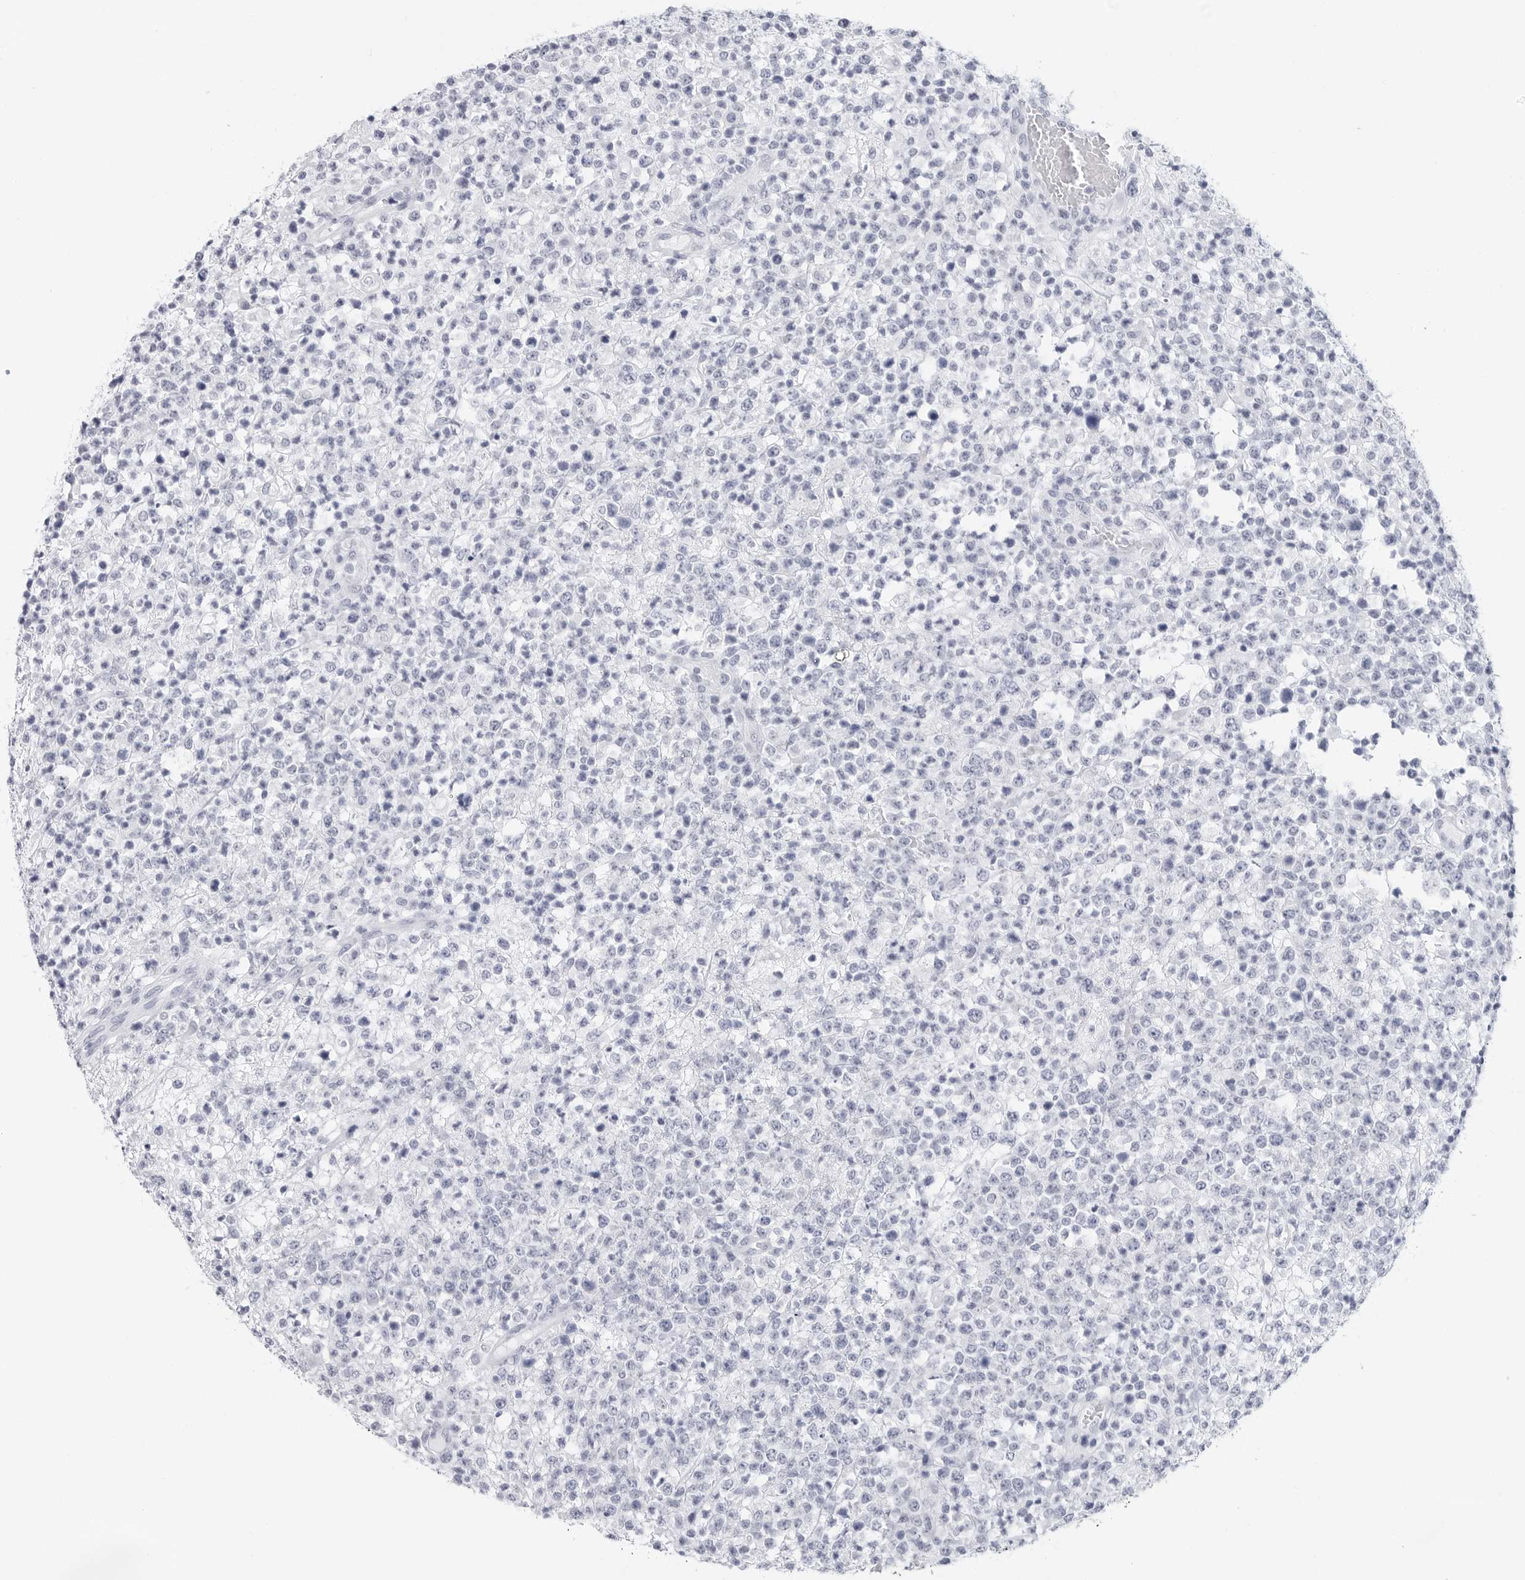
{"staining": {"intensity": "negative", "quantity": "none", "location": "none"}, "tissue": "lymphoma", "cell_type": "Tumor cells", "image_type": "cancer", "snomed": [{"axis": "morphology", "description": "Malignant lymphoma, non-Hodgkin's type, High grade"}, {"axis": "topography", "description": "Colon"}], "caption": "DAB (3,3'-diaminobenzidine) immunohistochemical staining of human high-grade malignant lymphoma, non-Hodgkin's type displays no significant expression in tumor cells. Nuclei are stained in blue.", "gene": "HSPB7", "patient": {"sex": "female", "age": 53}}